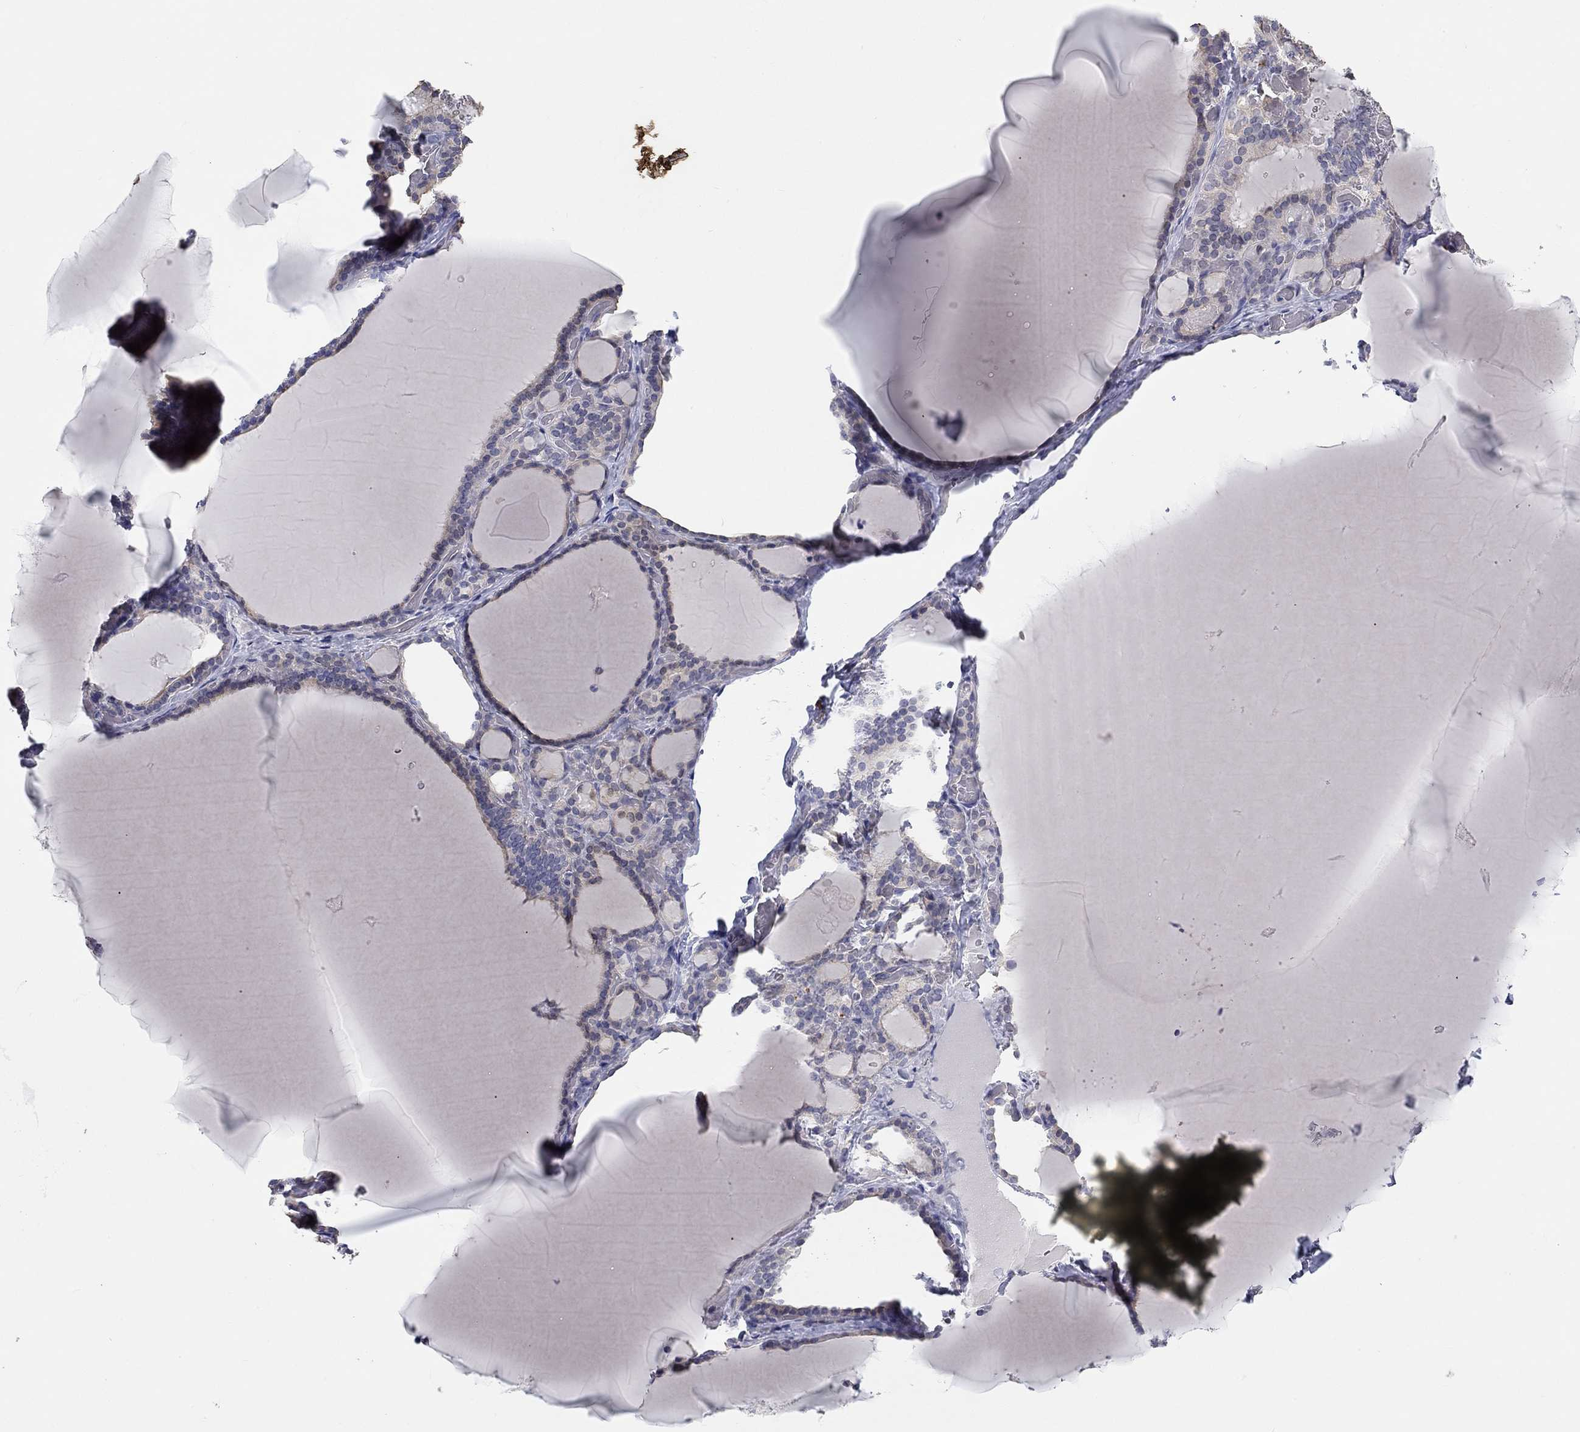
{"staining": {"intensity": "weak", "quantity": "25%-75%", "location": "cytoplasmic/membranous"}, "tissue": "thyroid gland", "cell_type": "Glandular cells", "image_type": "normal", "snomed": [{"axis": "morphology", "description": "Normal tissue, NOS"}, {"axis": "morphology", "description": "Hyperplasia, NOS"}, {"axis": "topography", "description": "Thyroid gland"}], "caption": "Glandular cells show low levels of weak cytoplasmic/membranous staining in approximately 25%-75% of cells in normal thyroid gland. Using DAB (brown) and hematoxylin (blue) stains, captured at high magnification using brightfield microscopy.", "gene": "PRC1", "patient": {"sex": "female", "age": 27}}